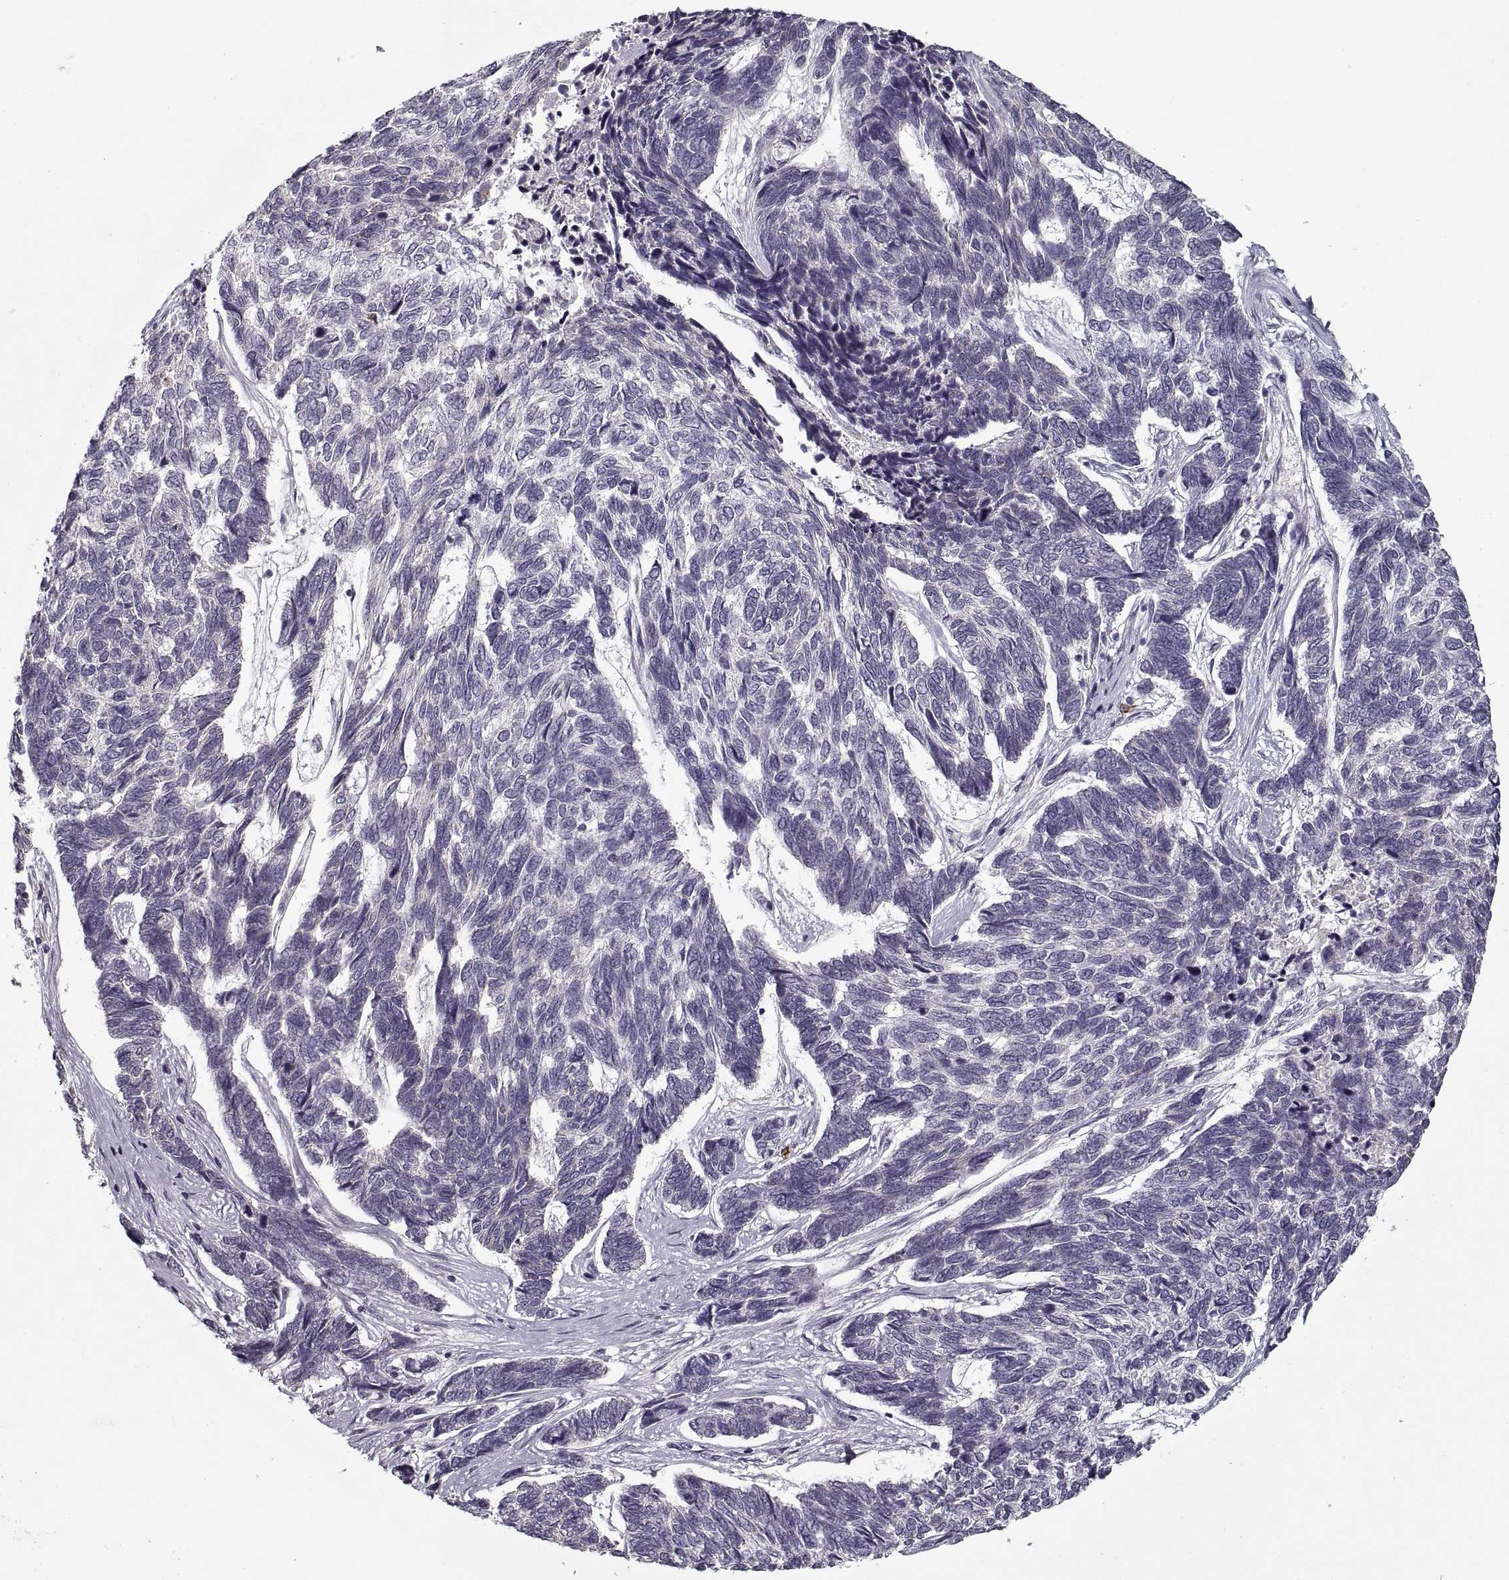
{"staining": {"intensity": "negative", "quantity": "none", "location": "none"}, "tissue": "skin cancer", "cell_type": "Tumor cells", "image_type": "cancer", "snomed": [{"axis": "morphology", "description": "Basal cell carcinoma"}, {"axis": "topography", "description": "Skin"}], "caption": "The micrograph demonstrates no significant expression in tumor cells of skin basal cell carcinoma. (DAB (3,3'-diaminobenzidine) immunohistochemistry with hematoxylin counter stain).", "gene": "GAD2", "patient": {"sex": "female", "age": 65}}